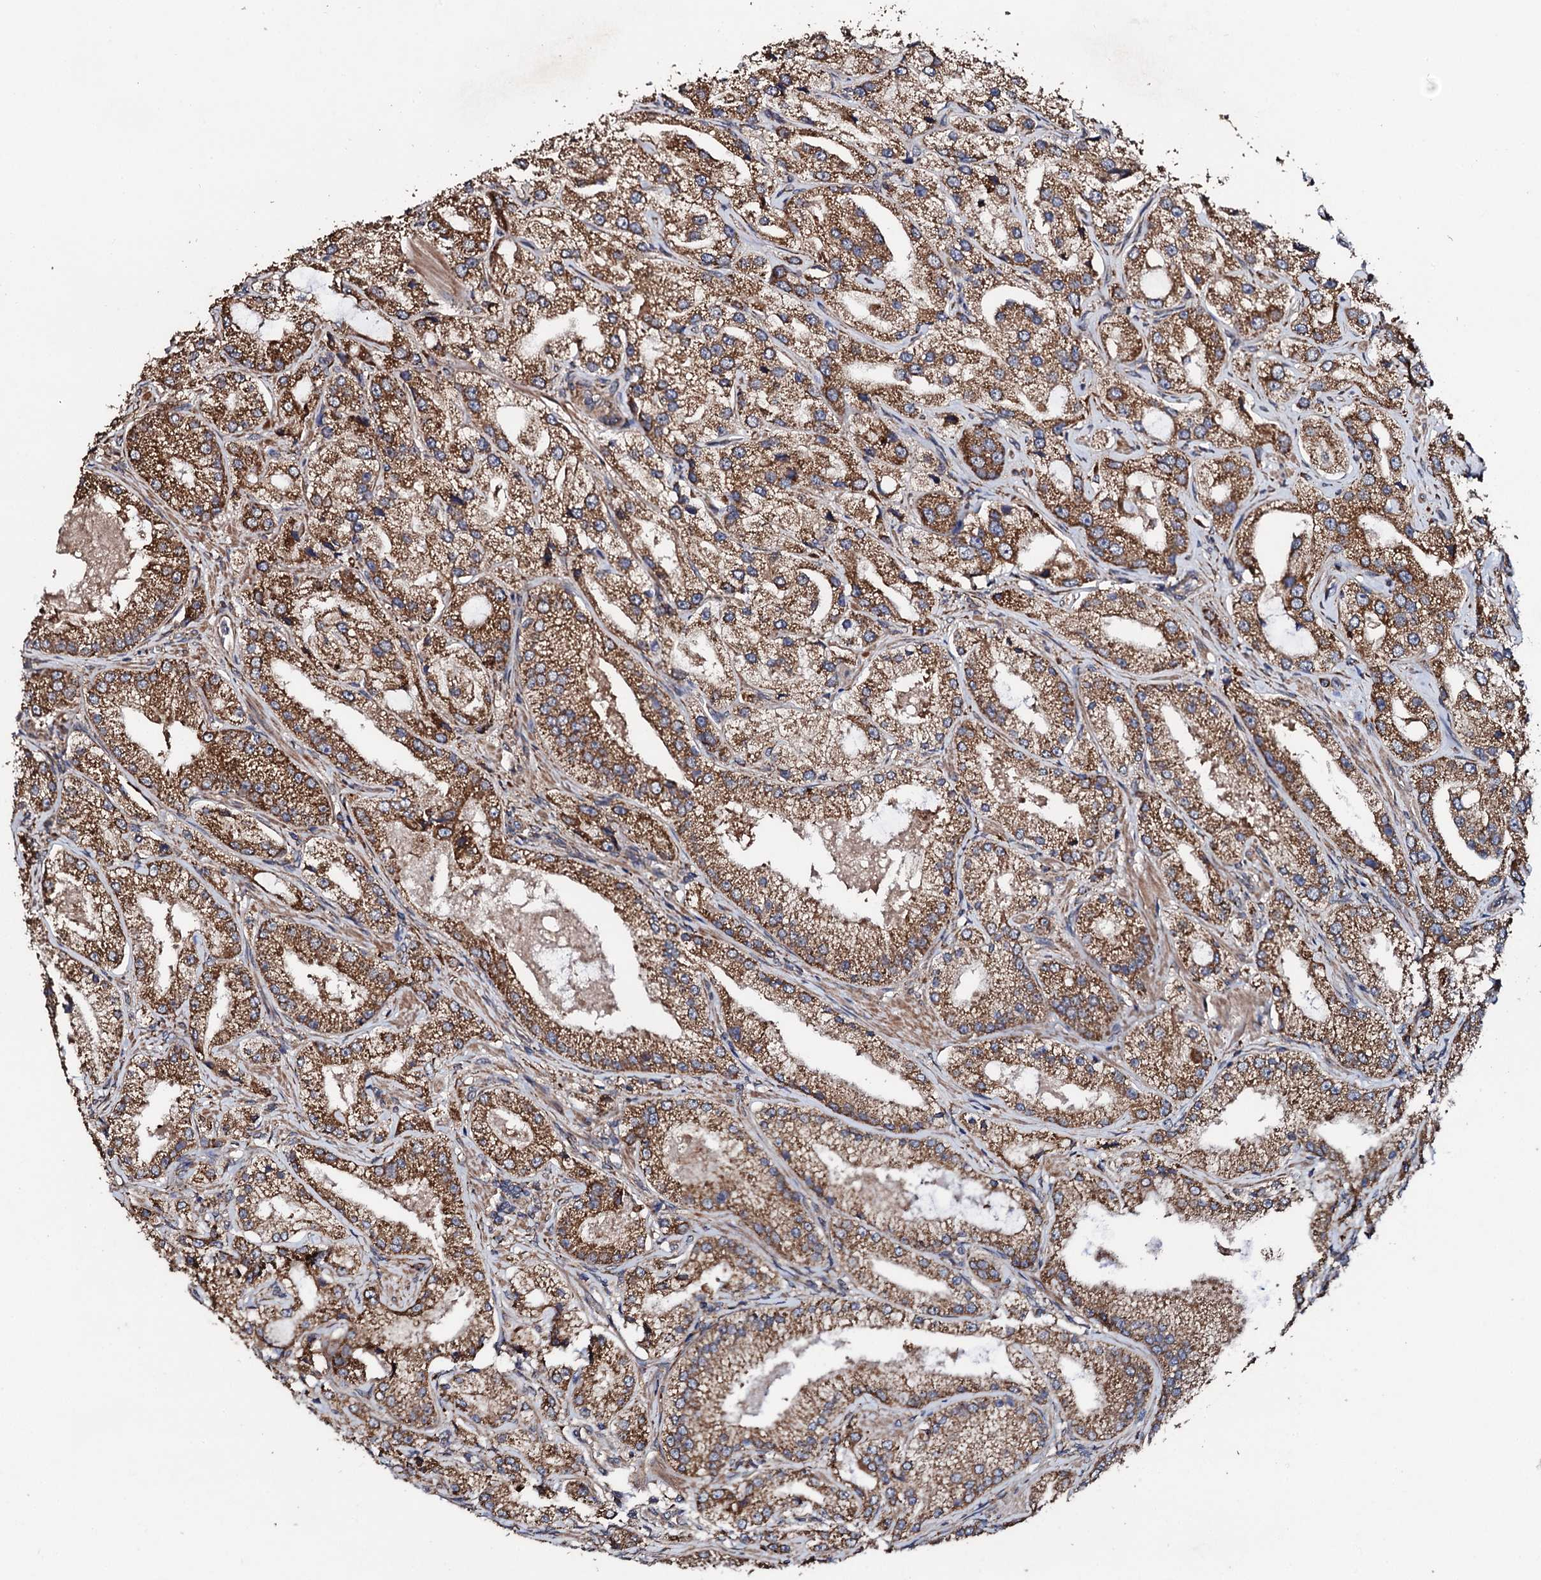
{"staining": {"intensity": "moderate", "quantity": ">75%", "location": "cytoplasmic/membranous"}, "tissue": "prostate cancer", "cell_type": "Tumor cells", "image_type": "cancer", "snomed": [{"axis": "morphology", "description": "Adenocarcinoma, Low grade"}, {"axis": "topography", "description": "Prostate"}], "caption": "Immunohistochemical staining of prostate cancer exhibits medium levels of moderate cytoplasmic/membranous protein staining in approximately >75% of tumor cells. (Brightfield microscopy of DAB IHC at high magnification).", "gene": "CKAP5", "patient": {"sex": "male", "age": 69}}